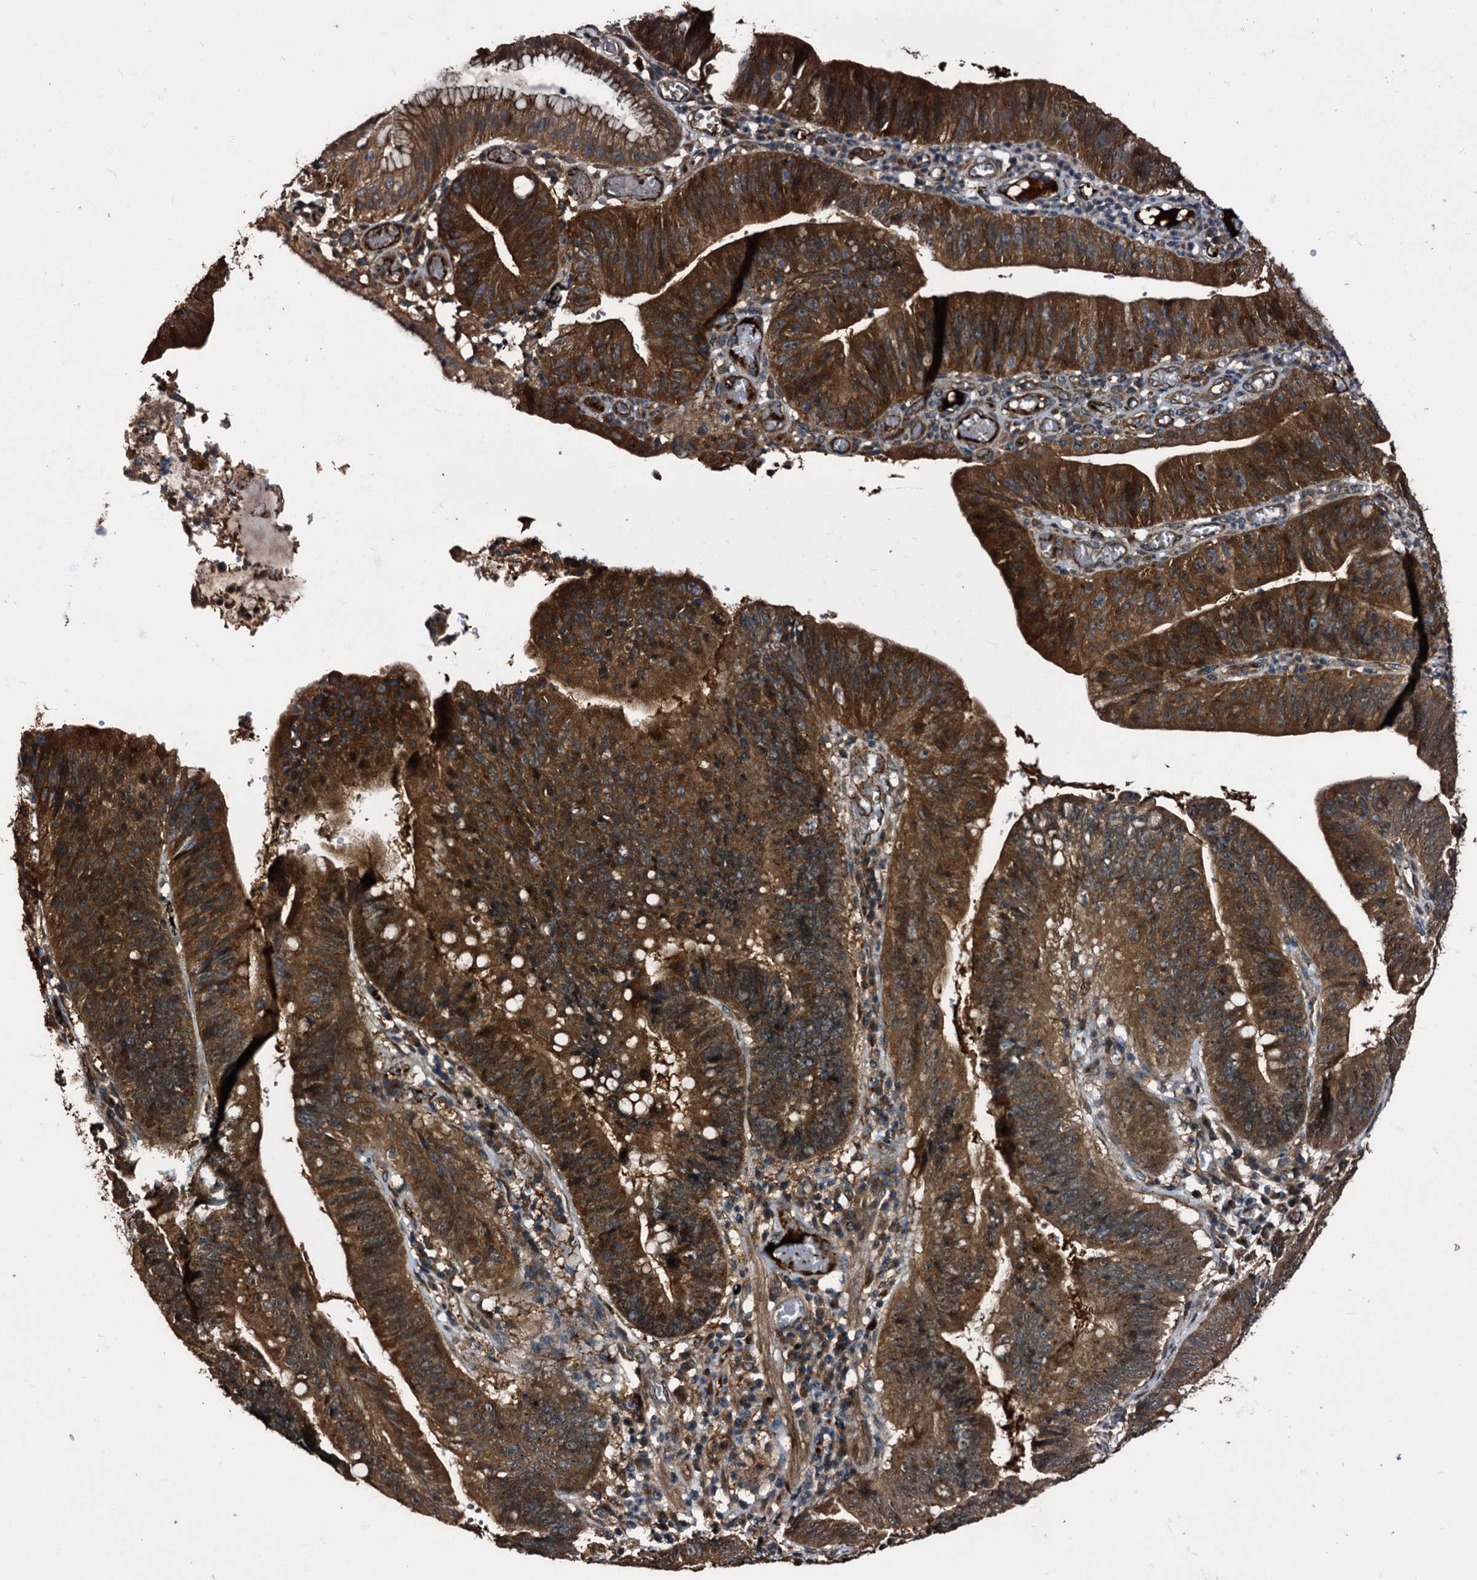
{"staining": {"intensity": "strong", "quantity": ">75%", "location": "cytoplasmic/membranous"}, "tissue": "stomach cancer", "cell_type": "Tumor cells", "image_type": "cancer", "snomed": [{"axis": "morphology", "description": "Adenocarcinoma, NOS"}, {"axis": "topography", "description": "Stomach"}], "caption": "Protein expression analysis of adenocarcinoma (stomach) reveals strong cytoplasmic/membranous positivity in about >75% of tumor cells.", "gene": "PEX5", "patient": {"sex": "male", "age": 59}}